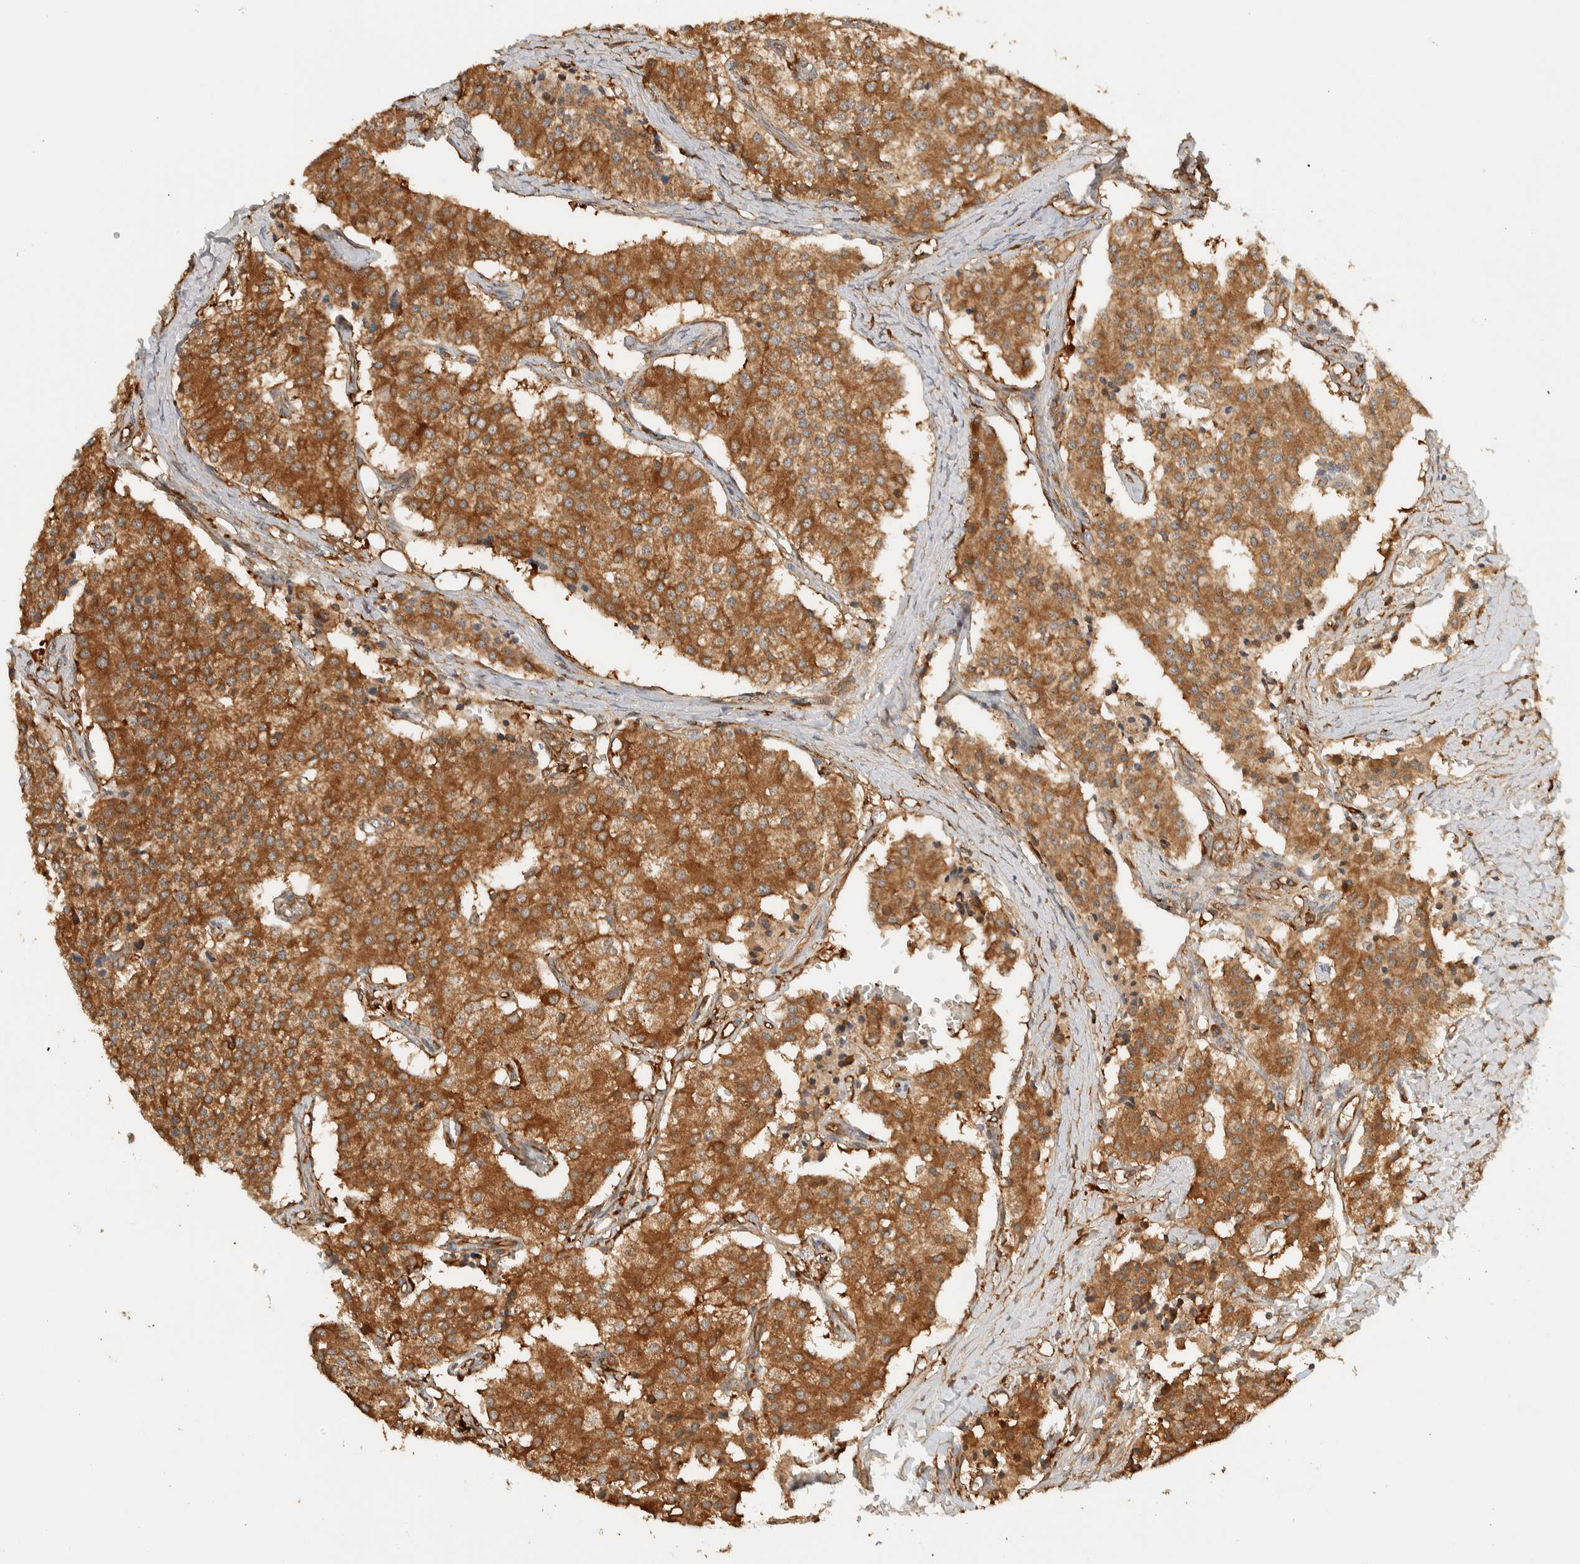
{"staining": {"intensity": "strong", "quantity": ">75%", "location": "cytoplasmic/membranous"}, "tissue": "carcinoid", "cell_type": "Tumor cells", "image_type": "cancer", "snomed": [{"axis": "morphology", "description": "Carcinoid, malignant, NOS"}, {"axis": "topography", "description": "Colon"}], "caption": "Malignant carcinoid stained with a protein marker displays strong staining in tumor cells.", "gene": "TMEM192", "patient": {"sex": "female", "age": 52}}